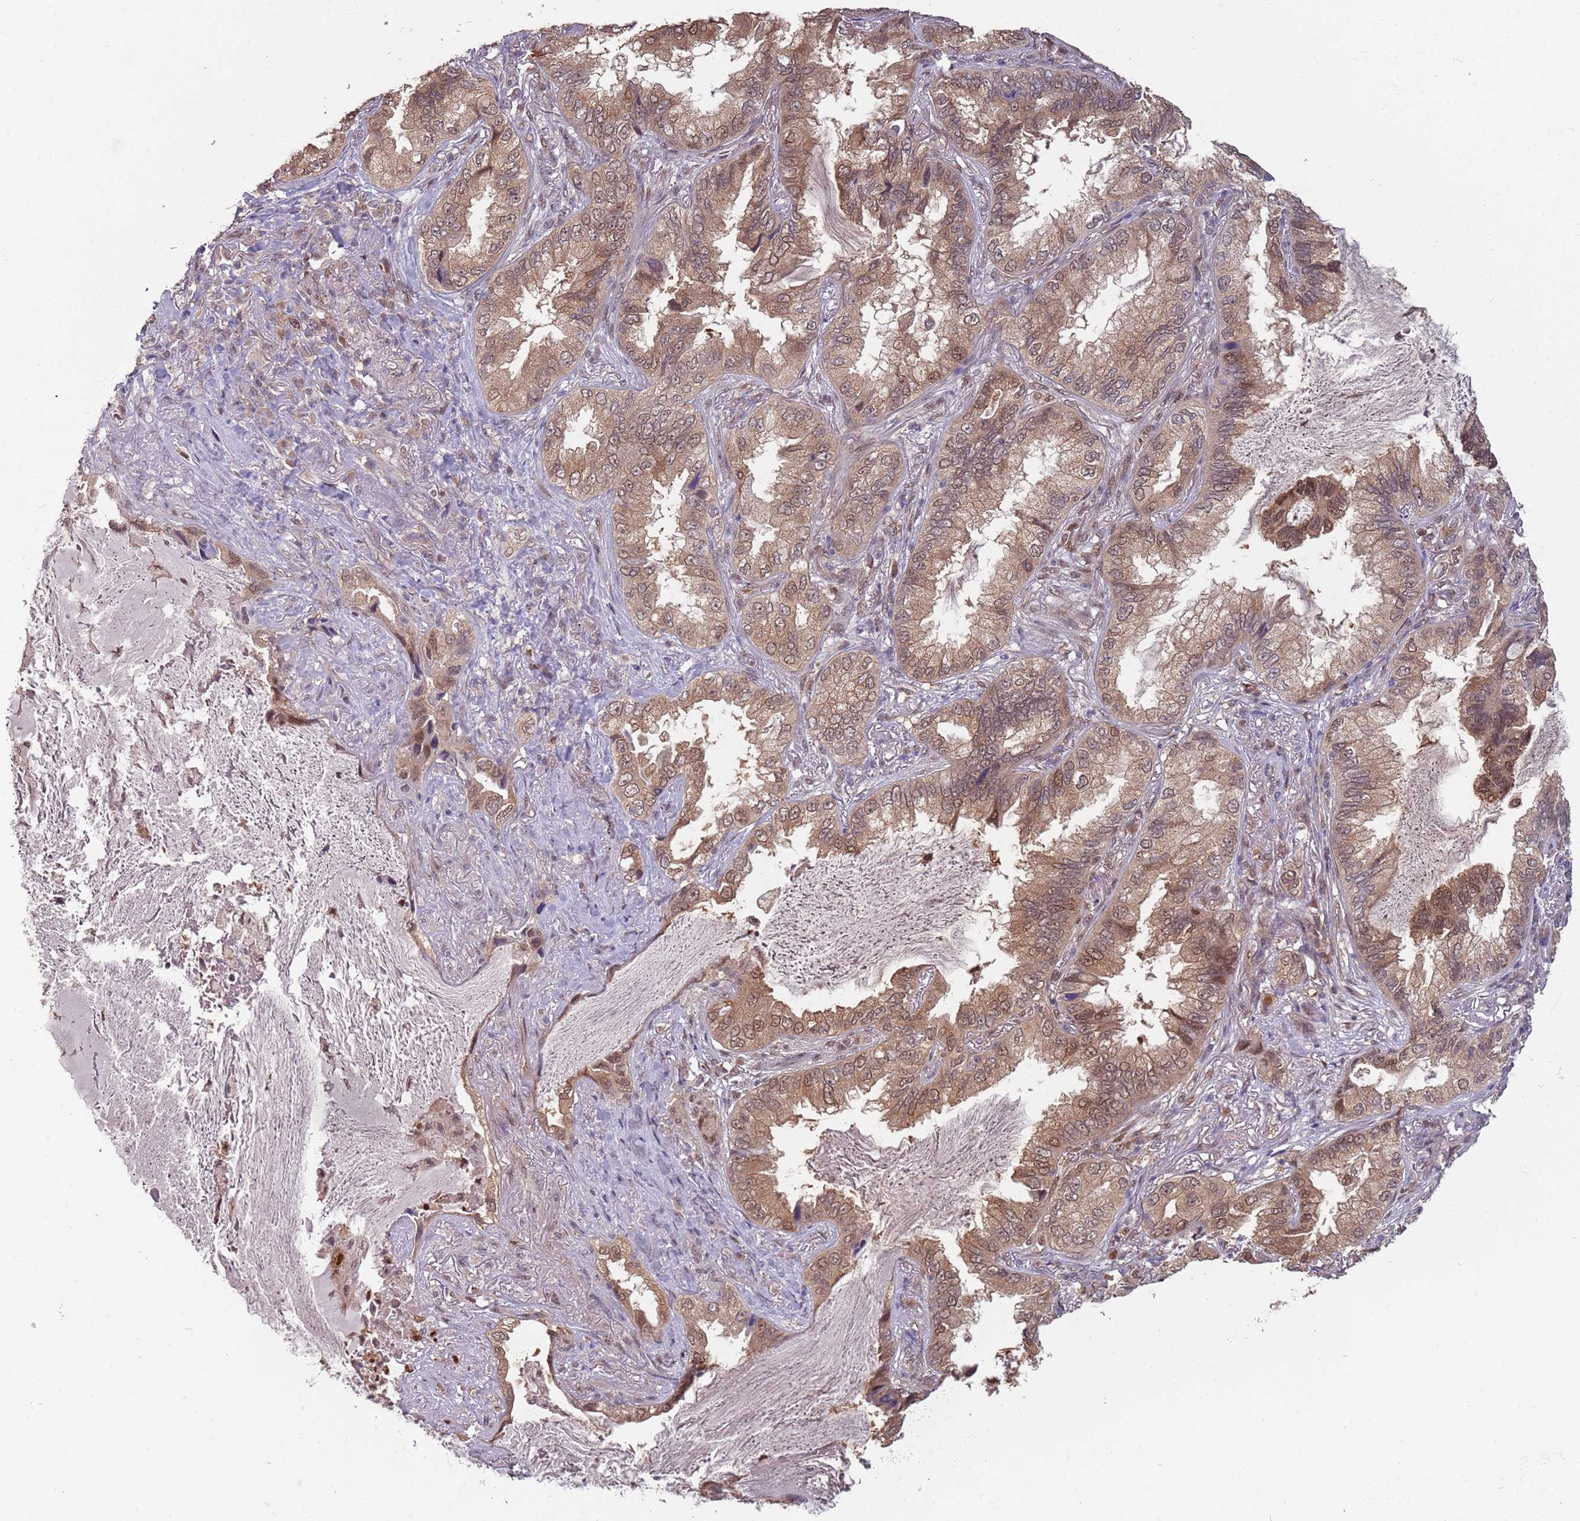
{"staining": {"intensity": "moderate", "quantity": ">75%", "location": "cytoplasmic/membranous,nuclear"}, "tissue": "lung cancer", "cell_type": "Tumor cells", "image_type": "cancer", "snomed": [{"axis": "morphology", "description": "Adenocarcinoma, NOS"}, {"axis": "topography", "description": "Lung"}], "caption": "IHC staining of lung cancer (adenocarcinoma), which shows medium levels of moderate cytoplasmic/membranous and nuclear staining in about >75% of tumor cells indicating moderate cytoplasmic/membranous and nuclear protein expression. The staining was performed using DAB (brown) for protein detection and nuclei were counterstained in hematoxylin (blue).", "gene": "ZBTB5", "patient": {"sex": "female", "age": 69}}